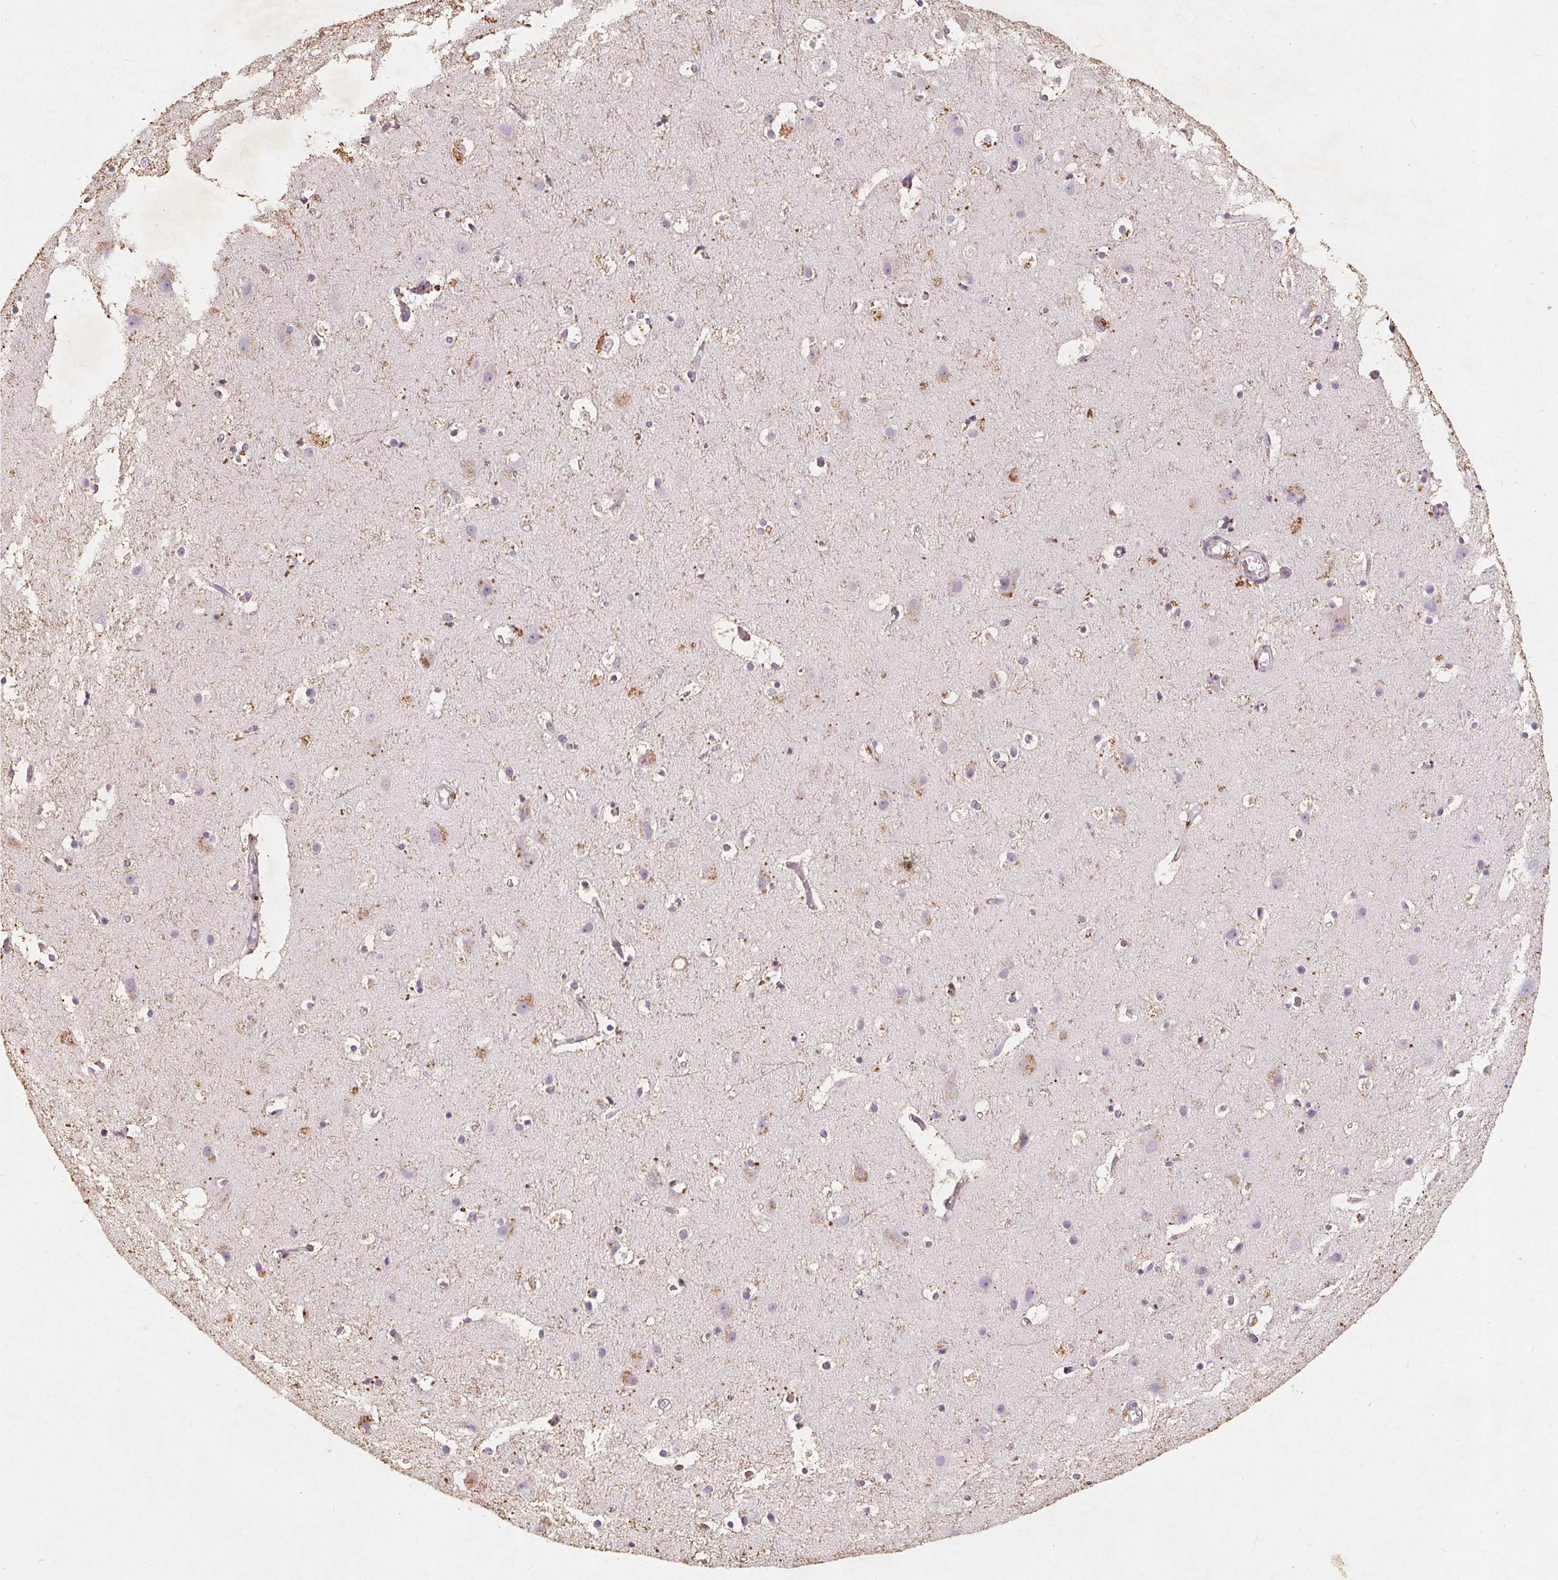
{"staining": {"intensity": "moderate", "quantity": "<25%", "location": "cytoplasmic/membranous"}, "tissue": "cerebral cortex", "cell_type": "Endothelial cells", "image_type": "normal", "snomed": [{"axis": "morphology", "description": "Normal tissue, NOS"}, {"axis": "topography", "description": "Cerebral cortex"}], "caption": "This histopathology image exhibits normal cerebral cortex stained with immunohistochemistry to label a protein in brown. The cytoplasmic/membranous of endothelial cells show moderate positivity for the protein. Nuclei are counter-stained blue.", "gene": "C19orf84", "patient": {"sex": "female", "age": 52}}